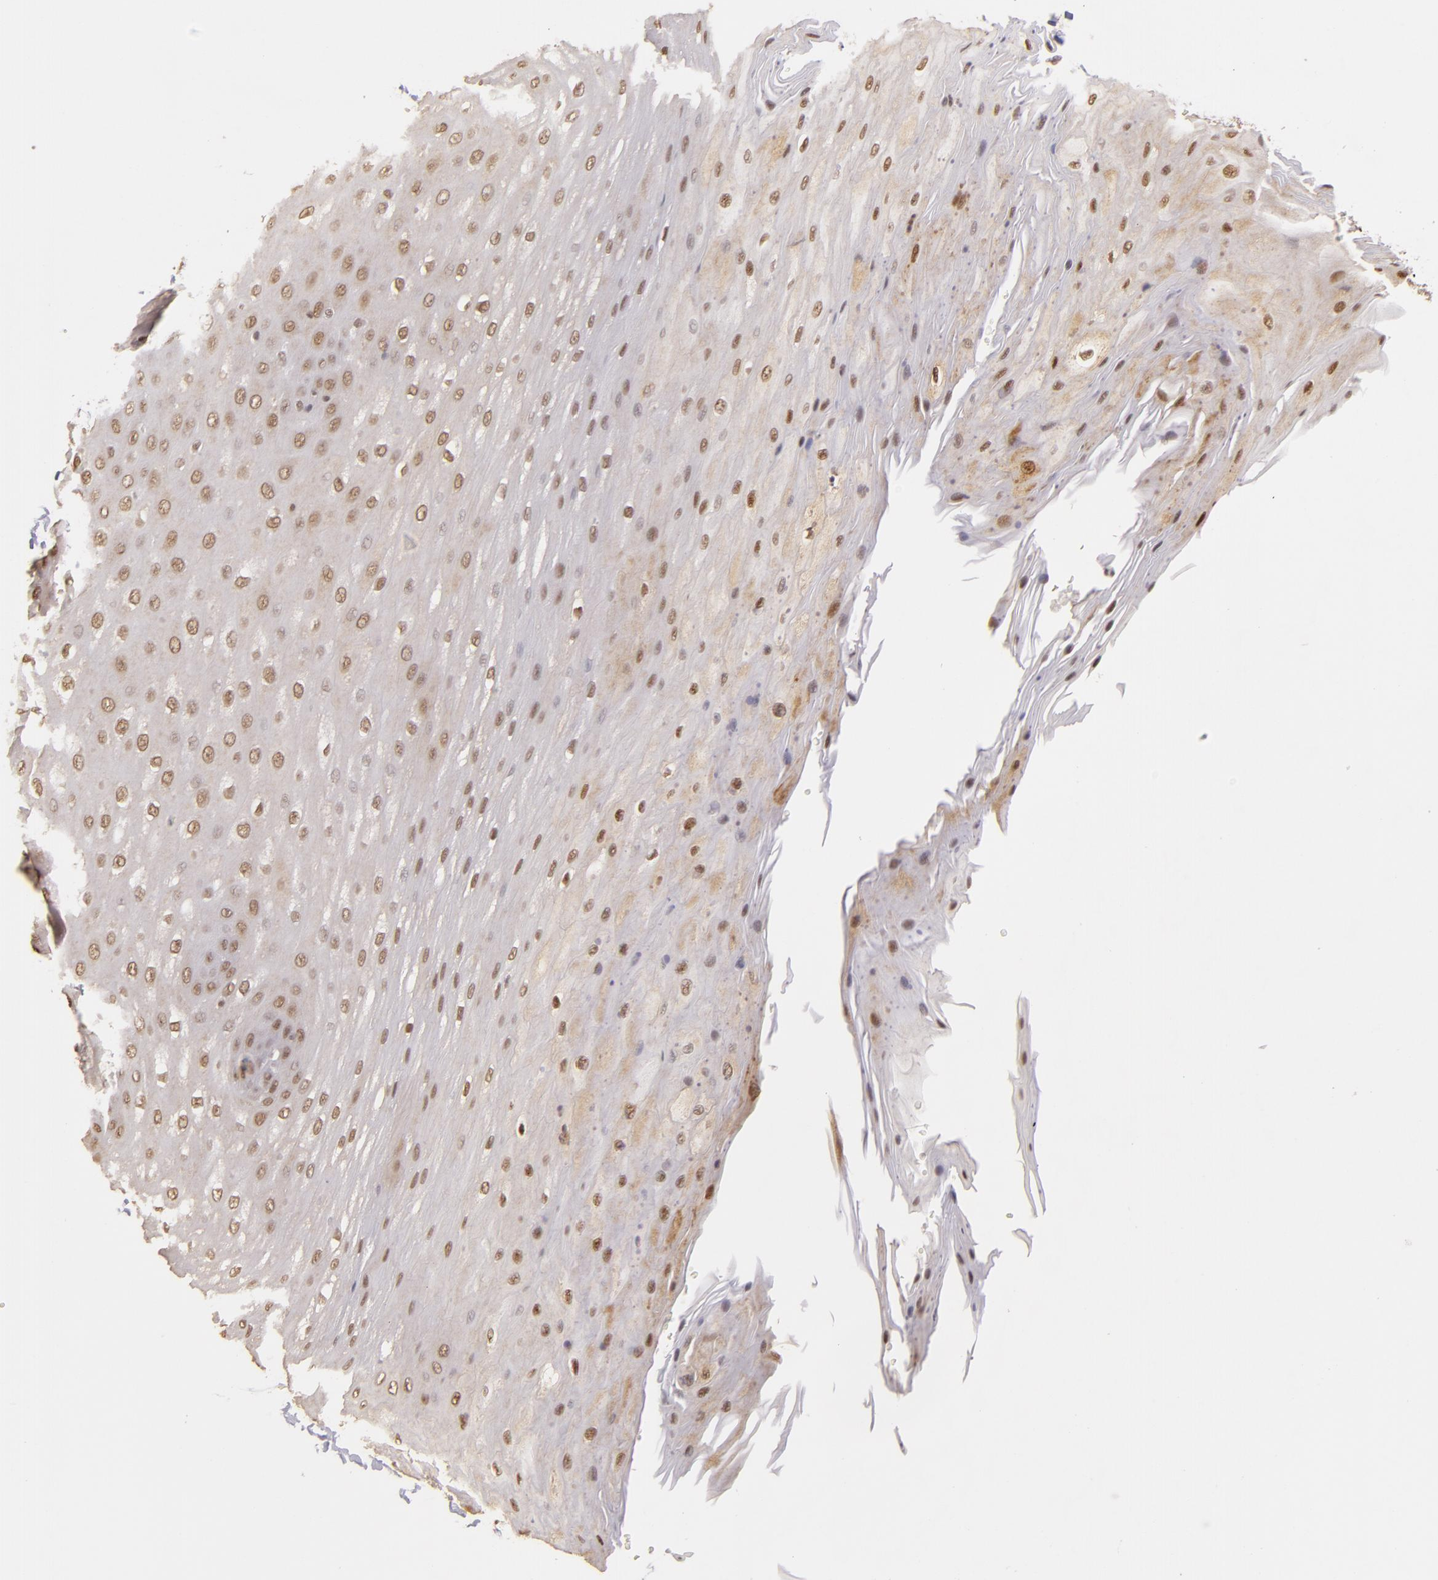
{"staining": {"intensity": "weak", "quantity": "25%-75%", "location": "nuclear"}, "tissue": "esophagus", "cell_type": "Squamous epithelial cells", "image_type": "normal", "snomed": [{"axis": "morphology", "description": "Normal tissue, NOS"}, {"axis": "topography", "description": "Esophagus"}], "caption": "Esophagus stained with immunohistochemistry displays weak nuclear staining in approximately 25%-75% of squamous epithelial cells. The staining was performed using DAB (3,3'-diaminobenzidine) to visualize the protein expression in brown, while the nuclei were stained in blue with hematoxylin (Magnification: 20x).", "gene": "INTS6", "patient": {"sex": "male", "age": 62}}